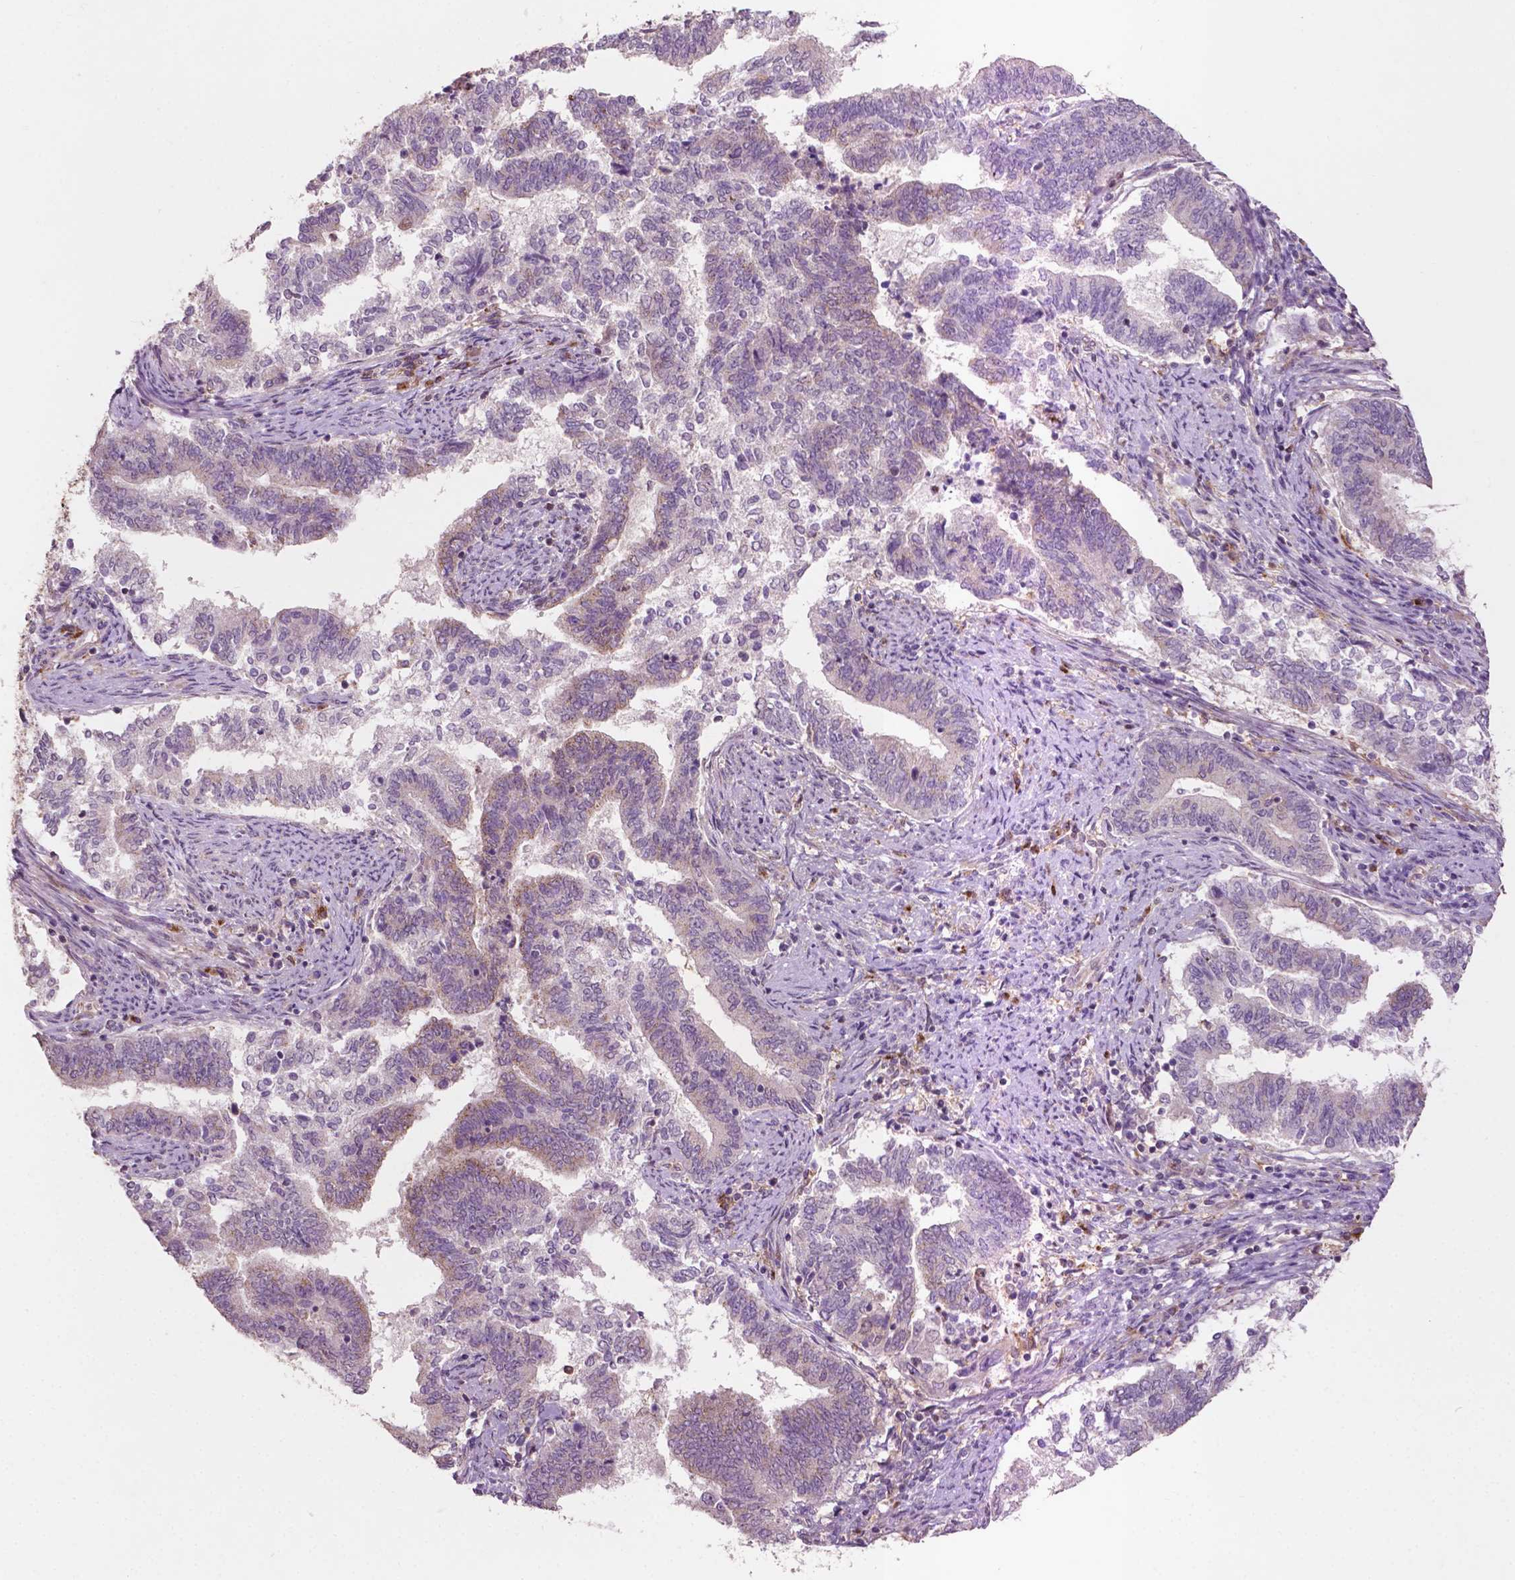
{"staining": {"intensity": "weak", "quantity": "<25%", "location": "cytoplasmic/membranous"}, "tissue": "endometrial cancer", "cell_type": "Tumor cells", "image_type": "cancer", "snomed": [{"axis": "morphology", "description": "Adenocarcinoma, NOS"}, {"axis": "topography", "description": "Endometrium"}], "caption": "Adenocarcinoma (endometrial) stained for a protein using IHC exhibits no expression tumor cells.", "gene": "EBAG9", "patient": {"sex": "female", "age": 65}}